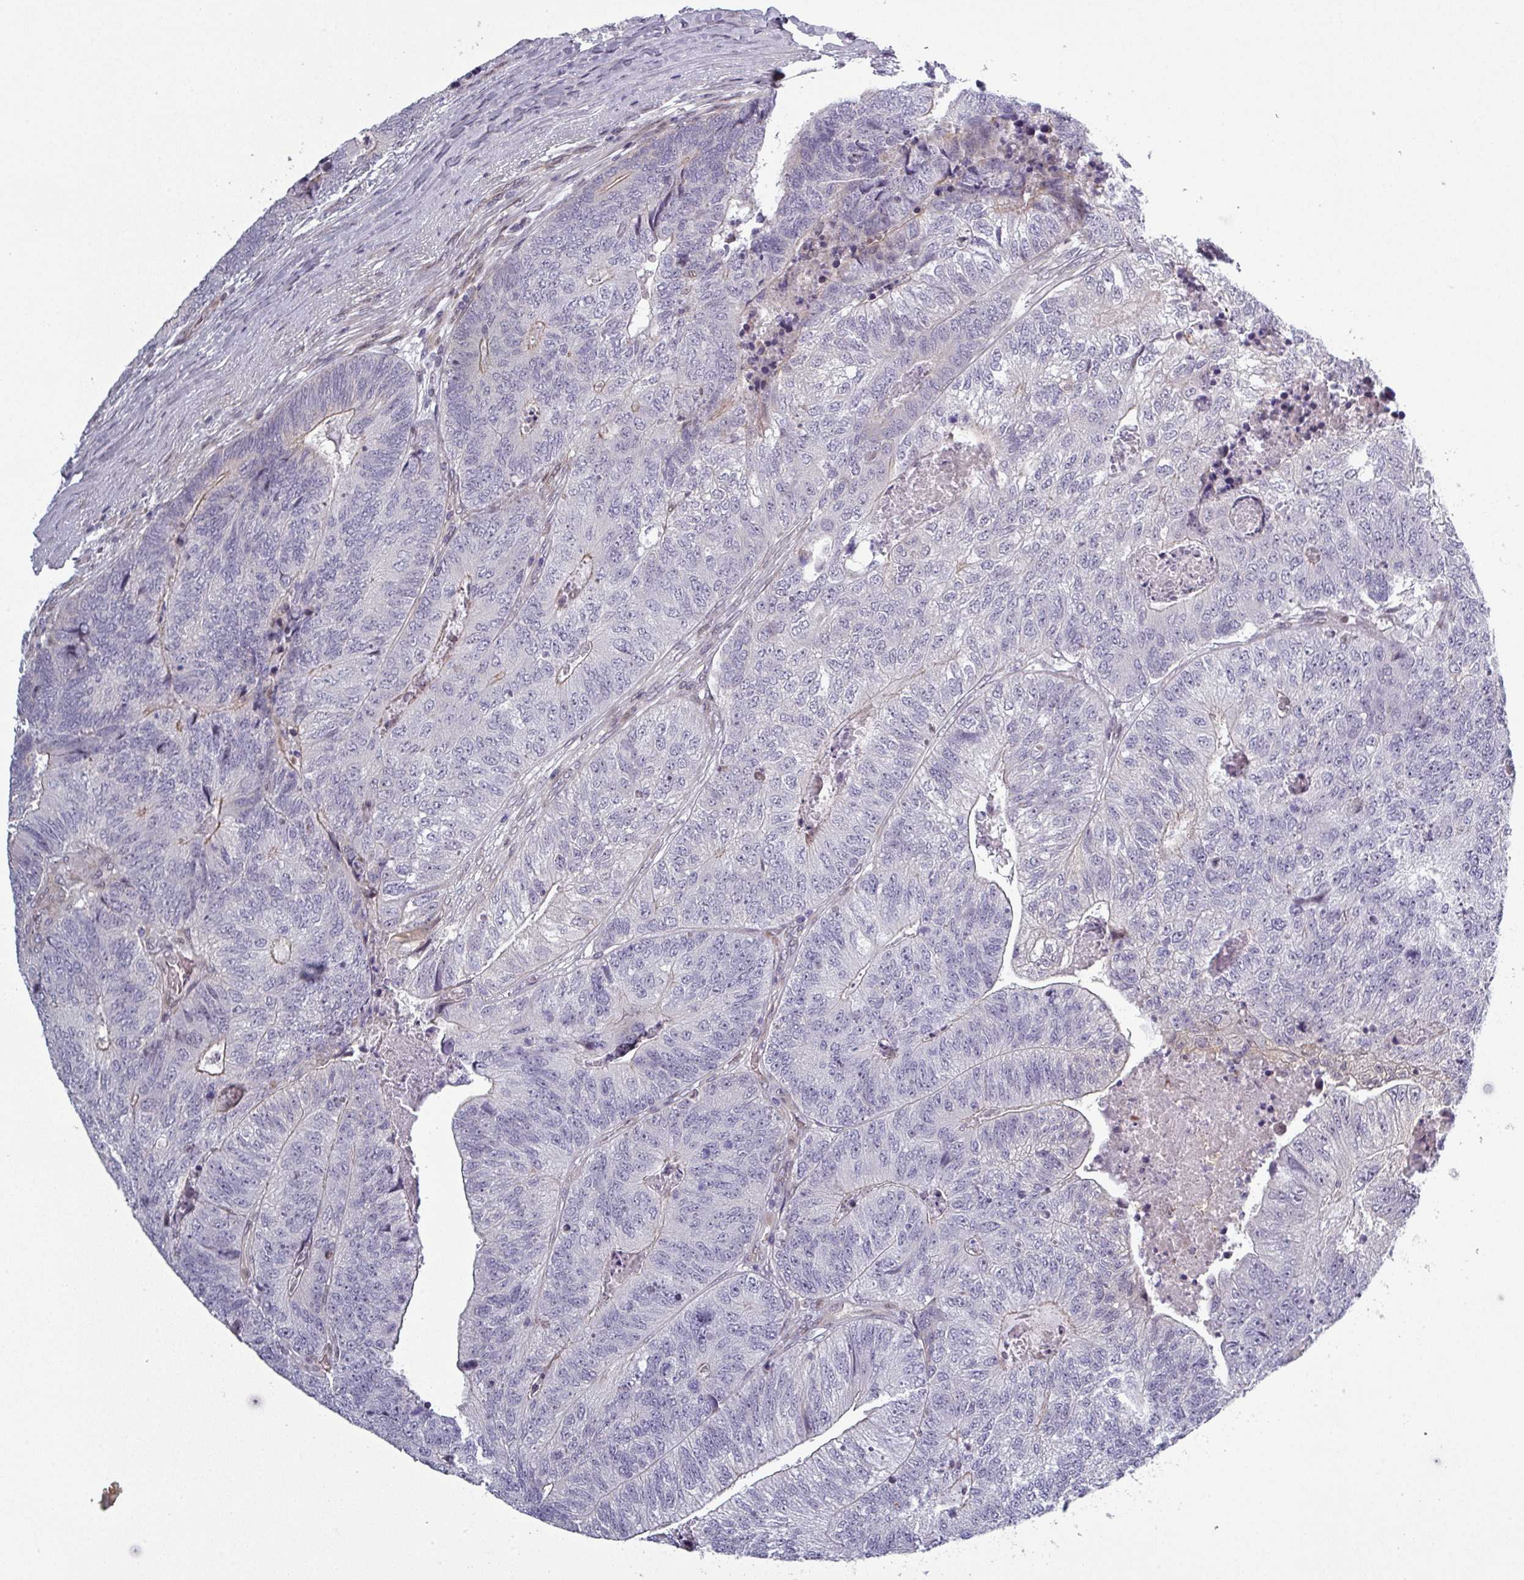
{"staining": {"intensity": "negative", "quantity": "none", "location": "none"}, "tissue": "colorectal cancer", "cell_type": "Tumor cells", "image_type": "cancer", "snomed": [{"axis": "morphology", "description": "Adenocarcinoma, NOS"}, {"axis": "topography", "description": "Colon"}], "caption": "Adenocarcinoma (colorectal) was stained to show a protein in brown. There is no significant positivity in tumor cells.", "gene": "PRAMEF12", "patient": {"sex": "female", "age": 67}}